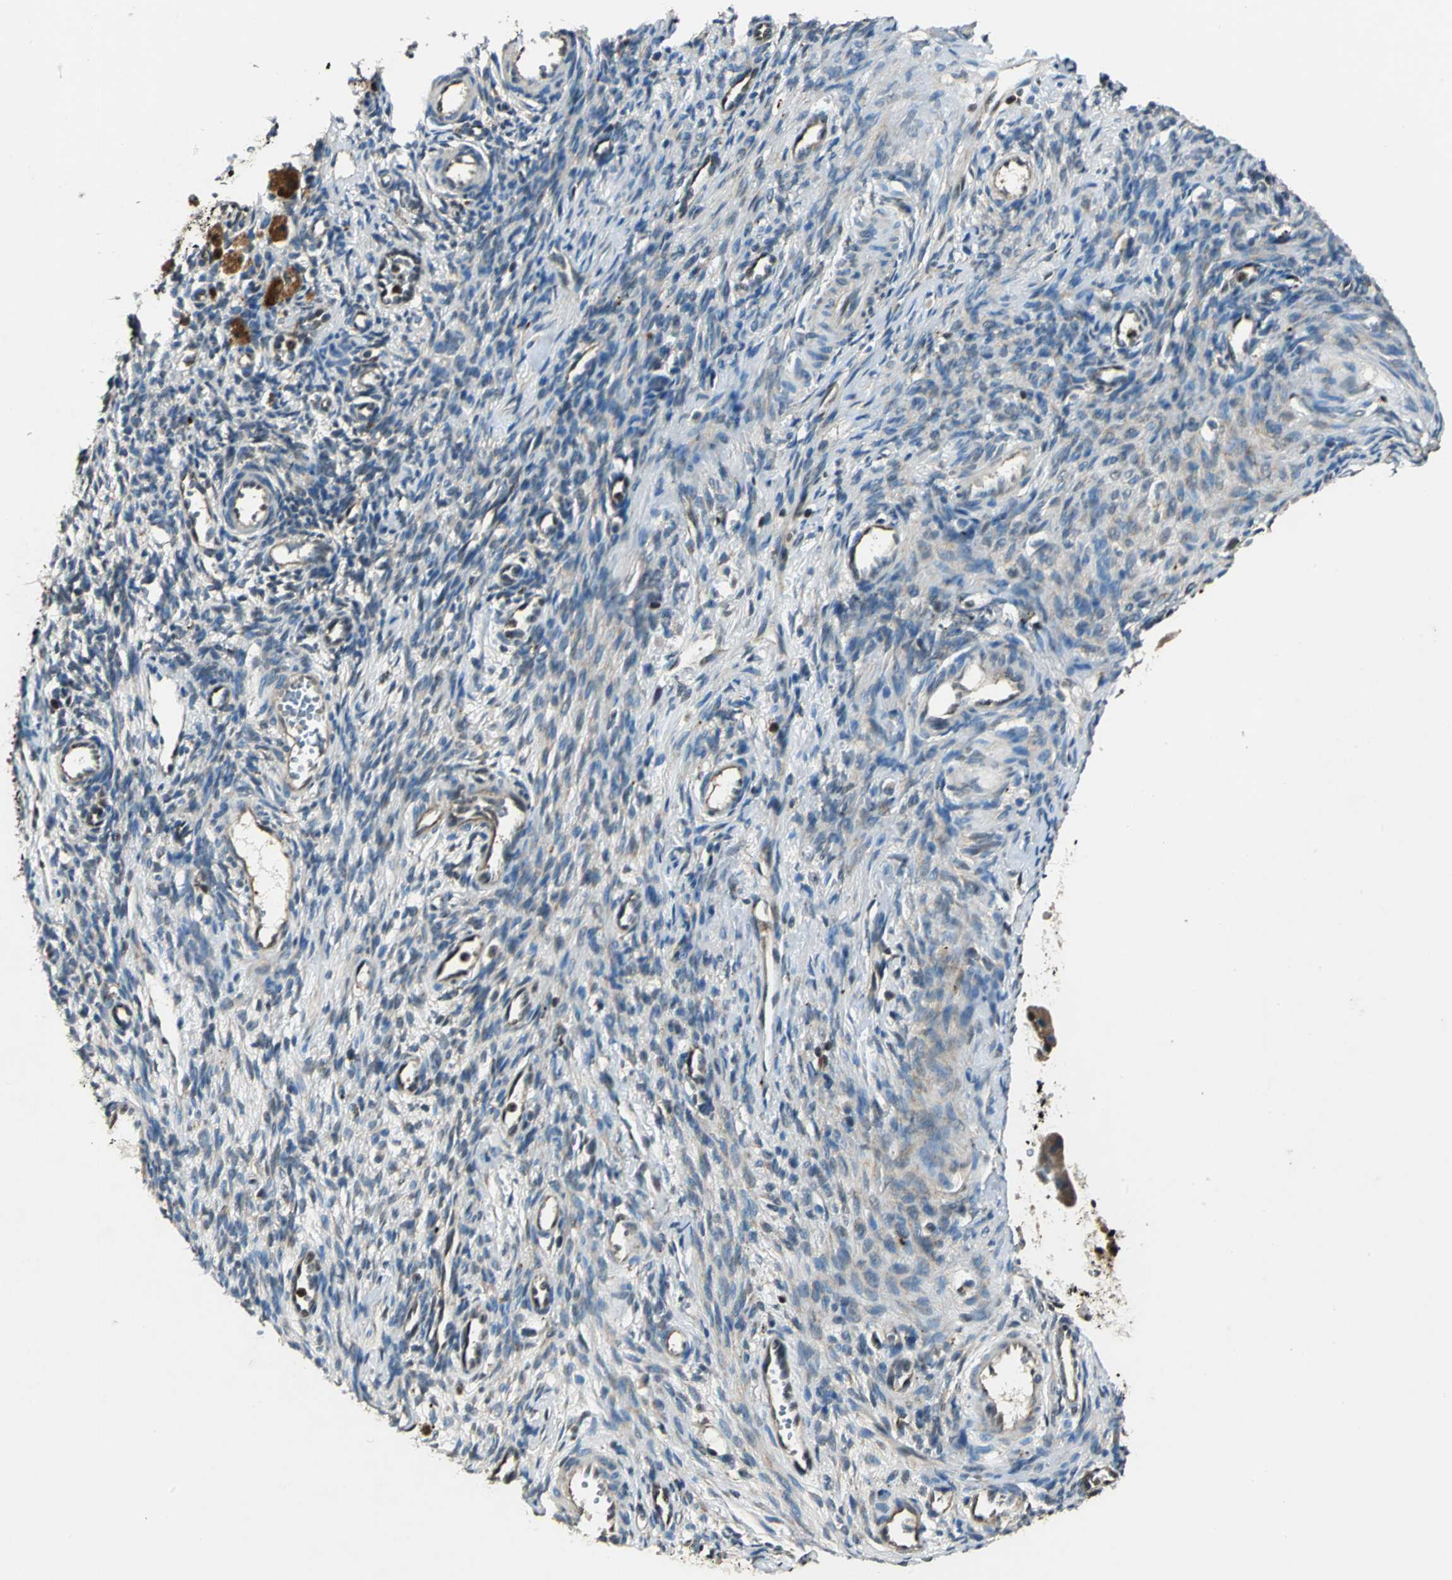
{"staining": {"intensity": "weak", "quantity": "25%-75%", "location": "cytoplasmic/membranous"}, "tissue": "ovary", "cell_type": "Ovarian stroma cells", "image_type": "normal", "snomed": [{"axis": "morphology", "description": "Normal tissue, NOS"}, {"axis": "topography", "description": "Ovary"}], "caption": "This photomicrograph demonstrates IHC staining of unremarkable human ovary, with low weak cytoplasmic/membranous positivity in approximately 25%-75% of ovarian stroma cells.", "gene": "PPP1R13L", "patient": {"sex": "female", "age": 33}}